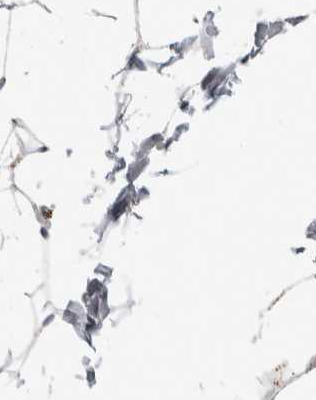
{"staining": {"intensity": "weak", "quantity": ">75%", "location": "cytoplasmic/membranous"}, "tissue": "adipose tissue", "cell_type": "Adipocytes", "image_type": "normal", "snomed": [{"axis": "morphology", "description": "Normal tissue, NOS"}, {"axis": "topography", "description": "Breast"}, {"axis": "topography", "description": "Soft tissue"}], "caption": "This micrograph exhibits immunohistochemistry staining of unremarkable adipose tissue, with low weak cytoplasmic/membranous positivity in approximately >75% of adipocytes.", "gene": "FAM78A", "patient": {"sex": "female", "age": 75}}